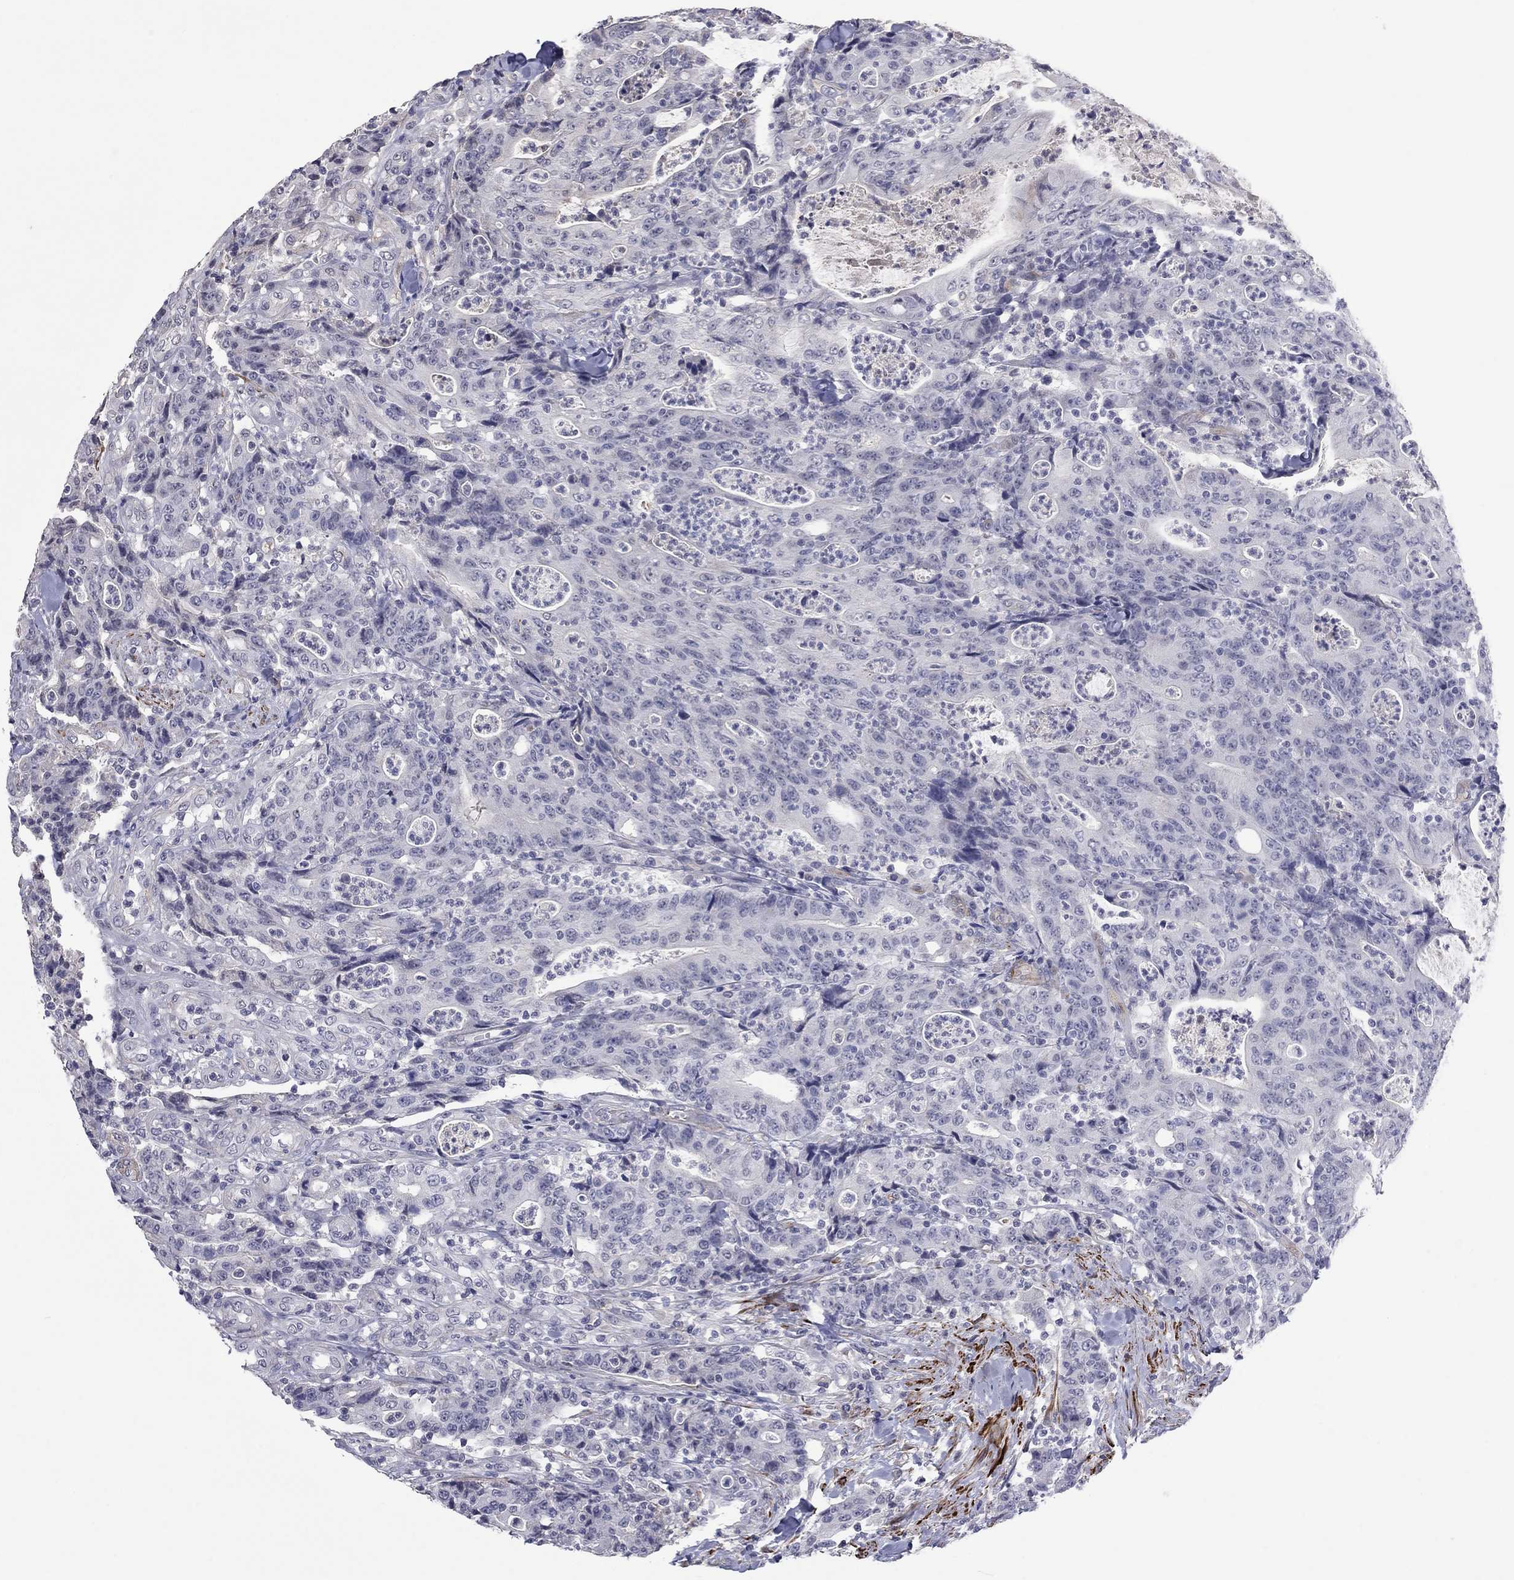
{"staining": {"intensity": "negative", "quantity": "none", "location": "none"}, "tissue": "colorectal cancer", "cell_type": "Tumor cells", "image_type": "cancer", "snomed": [{"axis": "morphology", "description": "Adenocarcinoma, NOS"}, {"axis": "topography", "description": "Colon"}], "caption": "Protein analysis of colorectal adenocarcinoma exhibits no significant positivity in tumor cells.", "gene": "IP6K3", "patient": {"sex": "male", "age": 70}}